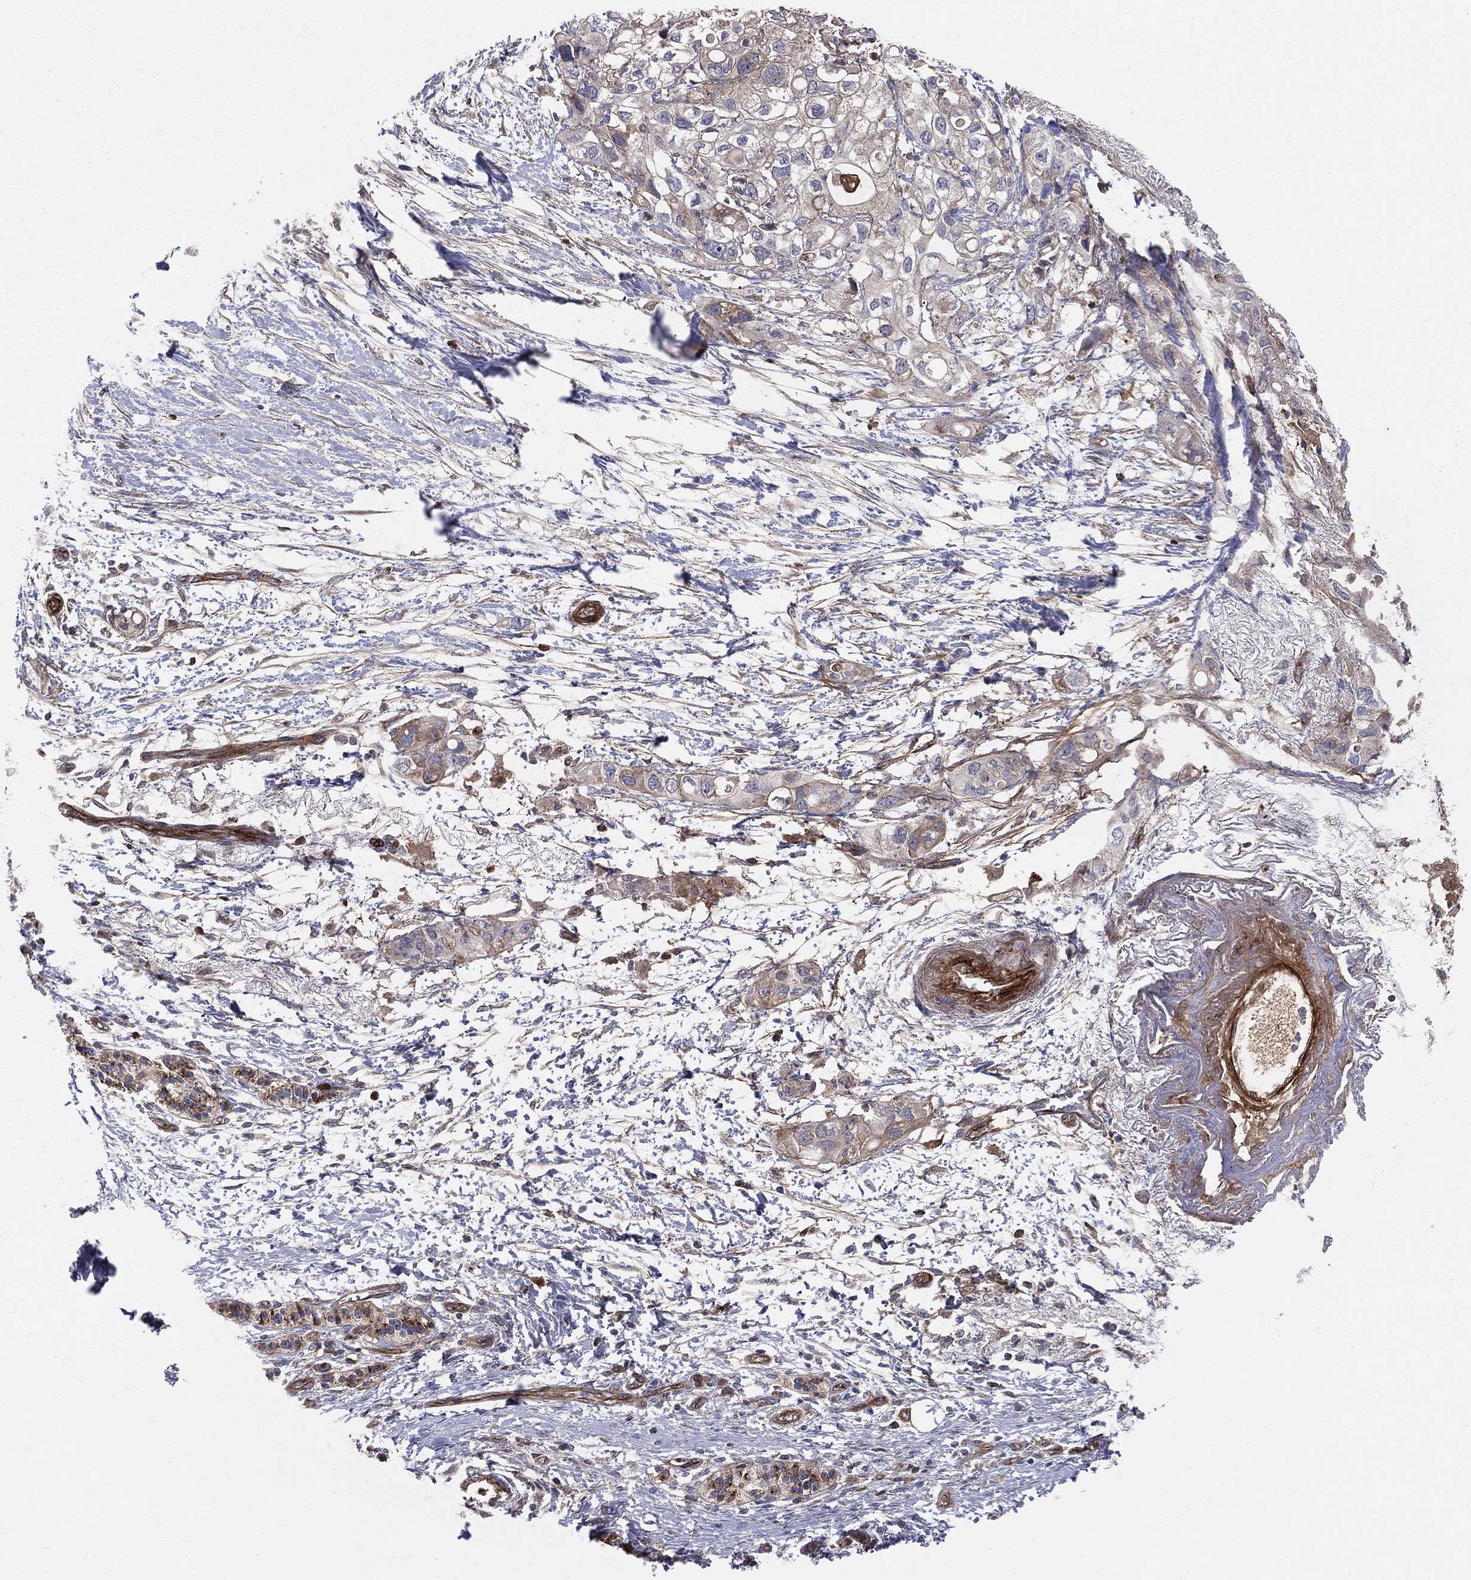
{"staining": {"intensity": "moderate", "quantity": "<25%", "location": "cytoplasmic/membranous"}, "tissue": "pancreatic cancer", "cell_type": "Tumor cells", "image_type": "cancer", "snomed": [{"axis": "morphology", "description": "Adenocarcinoma, NOS"}, {"axis": "topography", "description": "Pancreas"}], "caption": "There is low levels of moderate cytoplasmic/membranous staining in tumor cells of adenocarcinoma (pancreatic), as demonstrated by immunohistochemical staining (brown color).", "gene": "ENTPD1", "patient": {"sex": "female", "age": 72}}